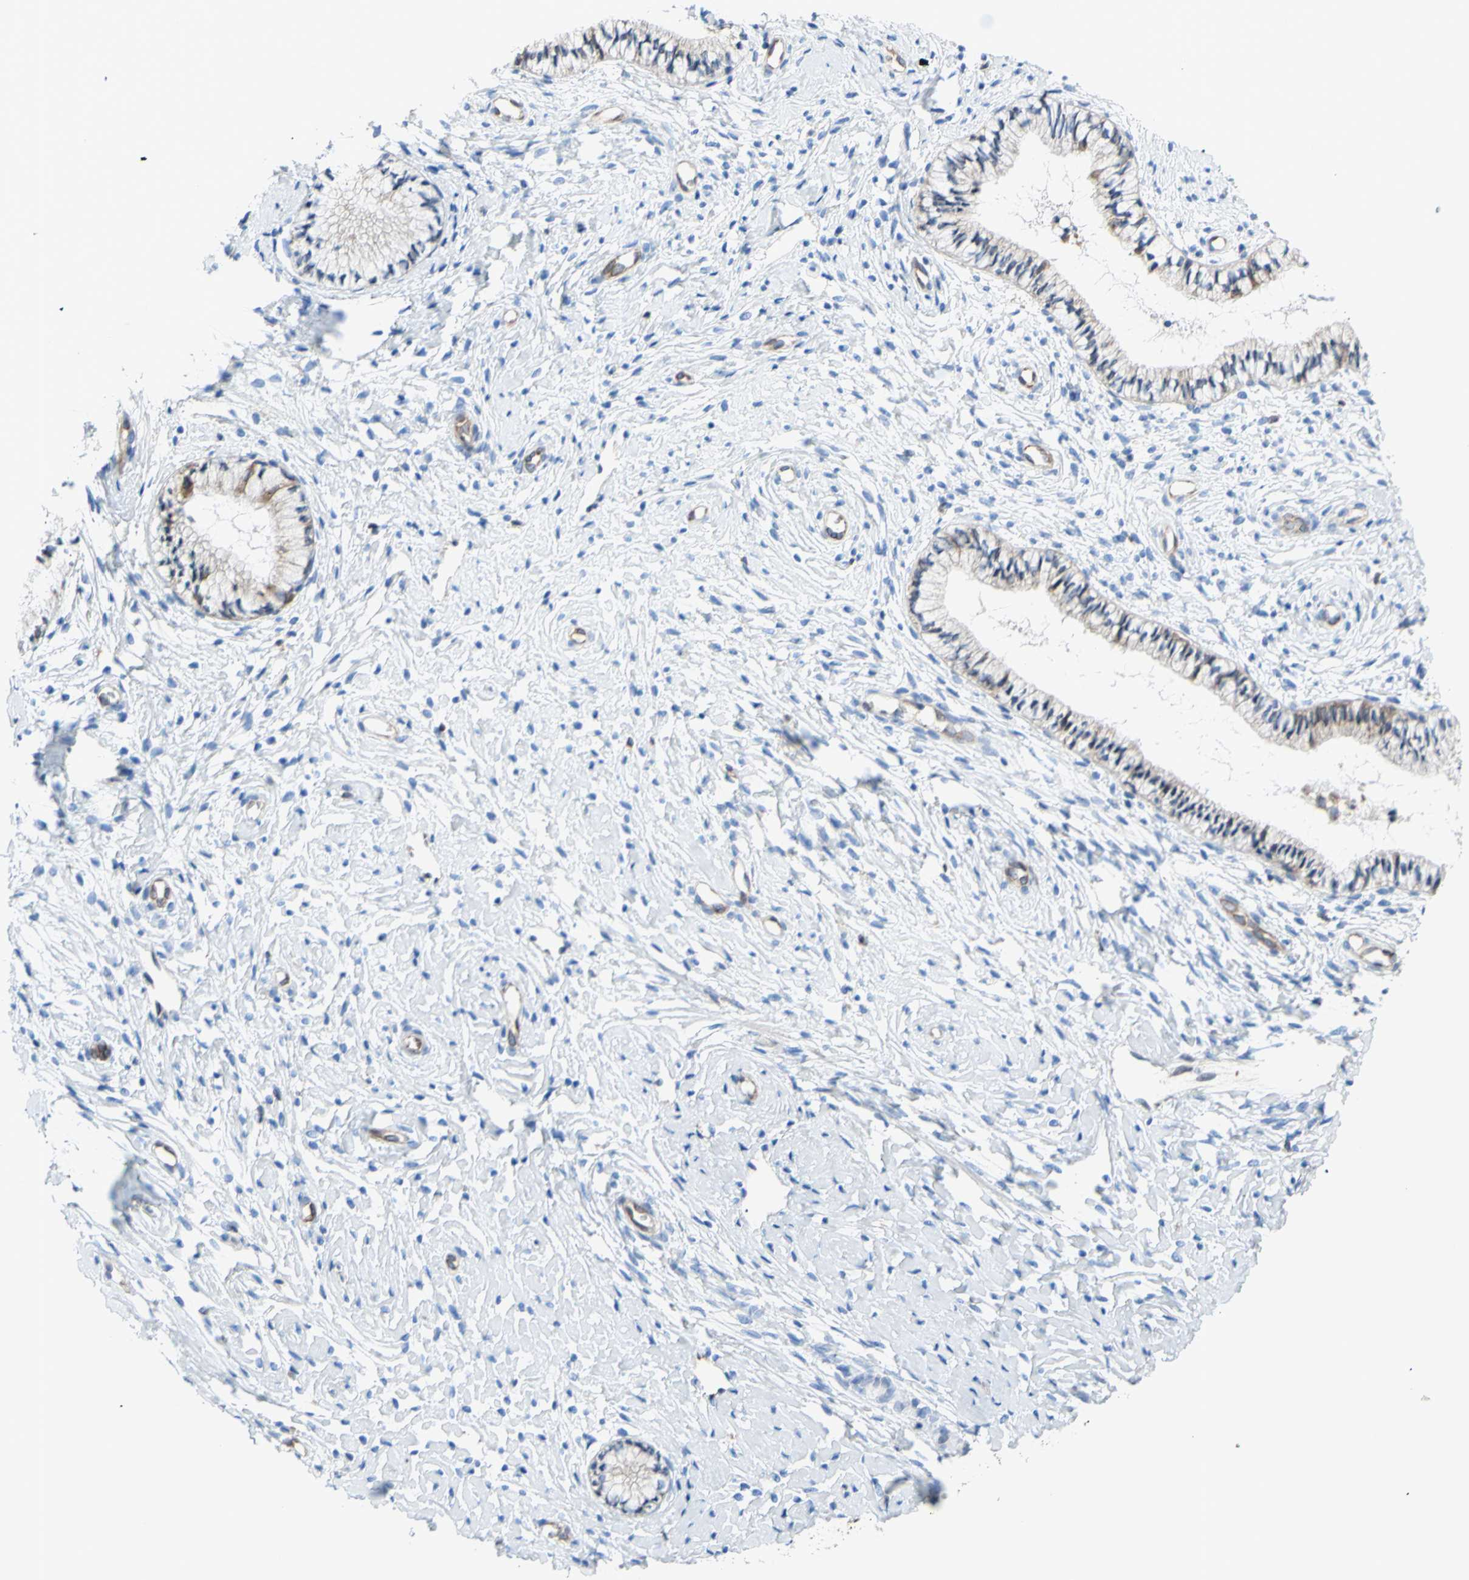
{"staining": {"intensity": "weak", "quantity": ">75%", "location": "cytoplasmic/membranous"}, "tissue": "cervix", "cell_type": "Glandular cells", "image_type": "normal", "snomed": [{"axis": "morphology", "description": "Normal tissue, NOS"}, {"axis": "topography", "description": "Cervix"}], "caption": "Approximately >75% of glandular cells in benign human cervix demonstrate weak cytoplasmic/membranous protein positivity as visualized by brown immunohistochemical staining.", "gene": "MGST2", "patient": {"sex": "female", "age": 46}}